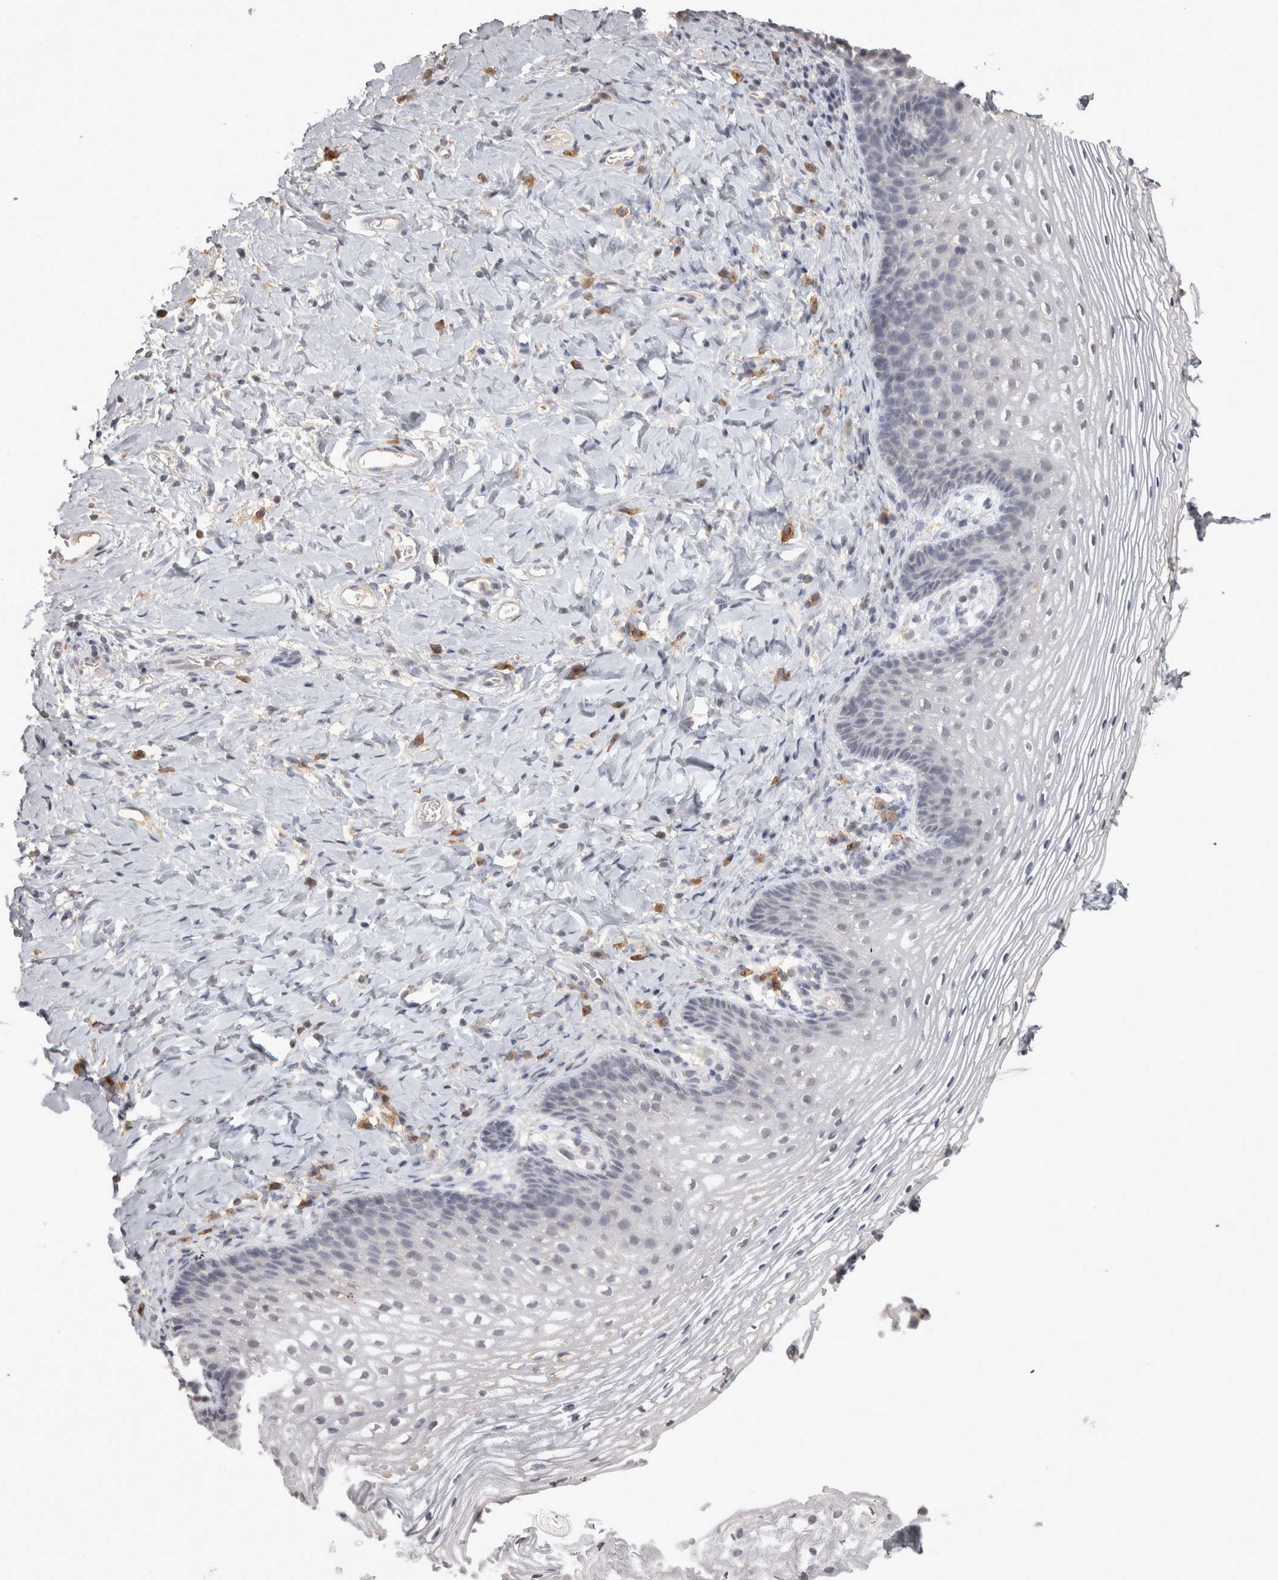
{"staining": {"intensity": "negative", "quantity": "none", "location": "none"}, "tissue": "vagina", "cell_type": "Squamous epithelial cells", "image_type": "normal", "snomed": [{"axis": "morphology", "description": "Normal tissue, NOS"}, {"axis": "topography", "description": "Vagina"}], "caption": "This is an immunohistochemistry (IHC) micrograph of unremarkable human vagina. There is no positivity in squamous epithelial cells.", "gene": "LAX1", "patient": {"sex": "female", "age": 60}}